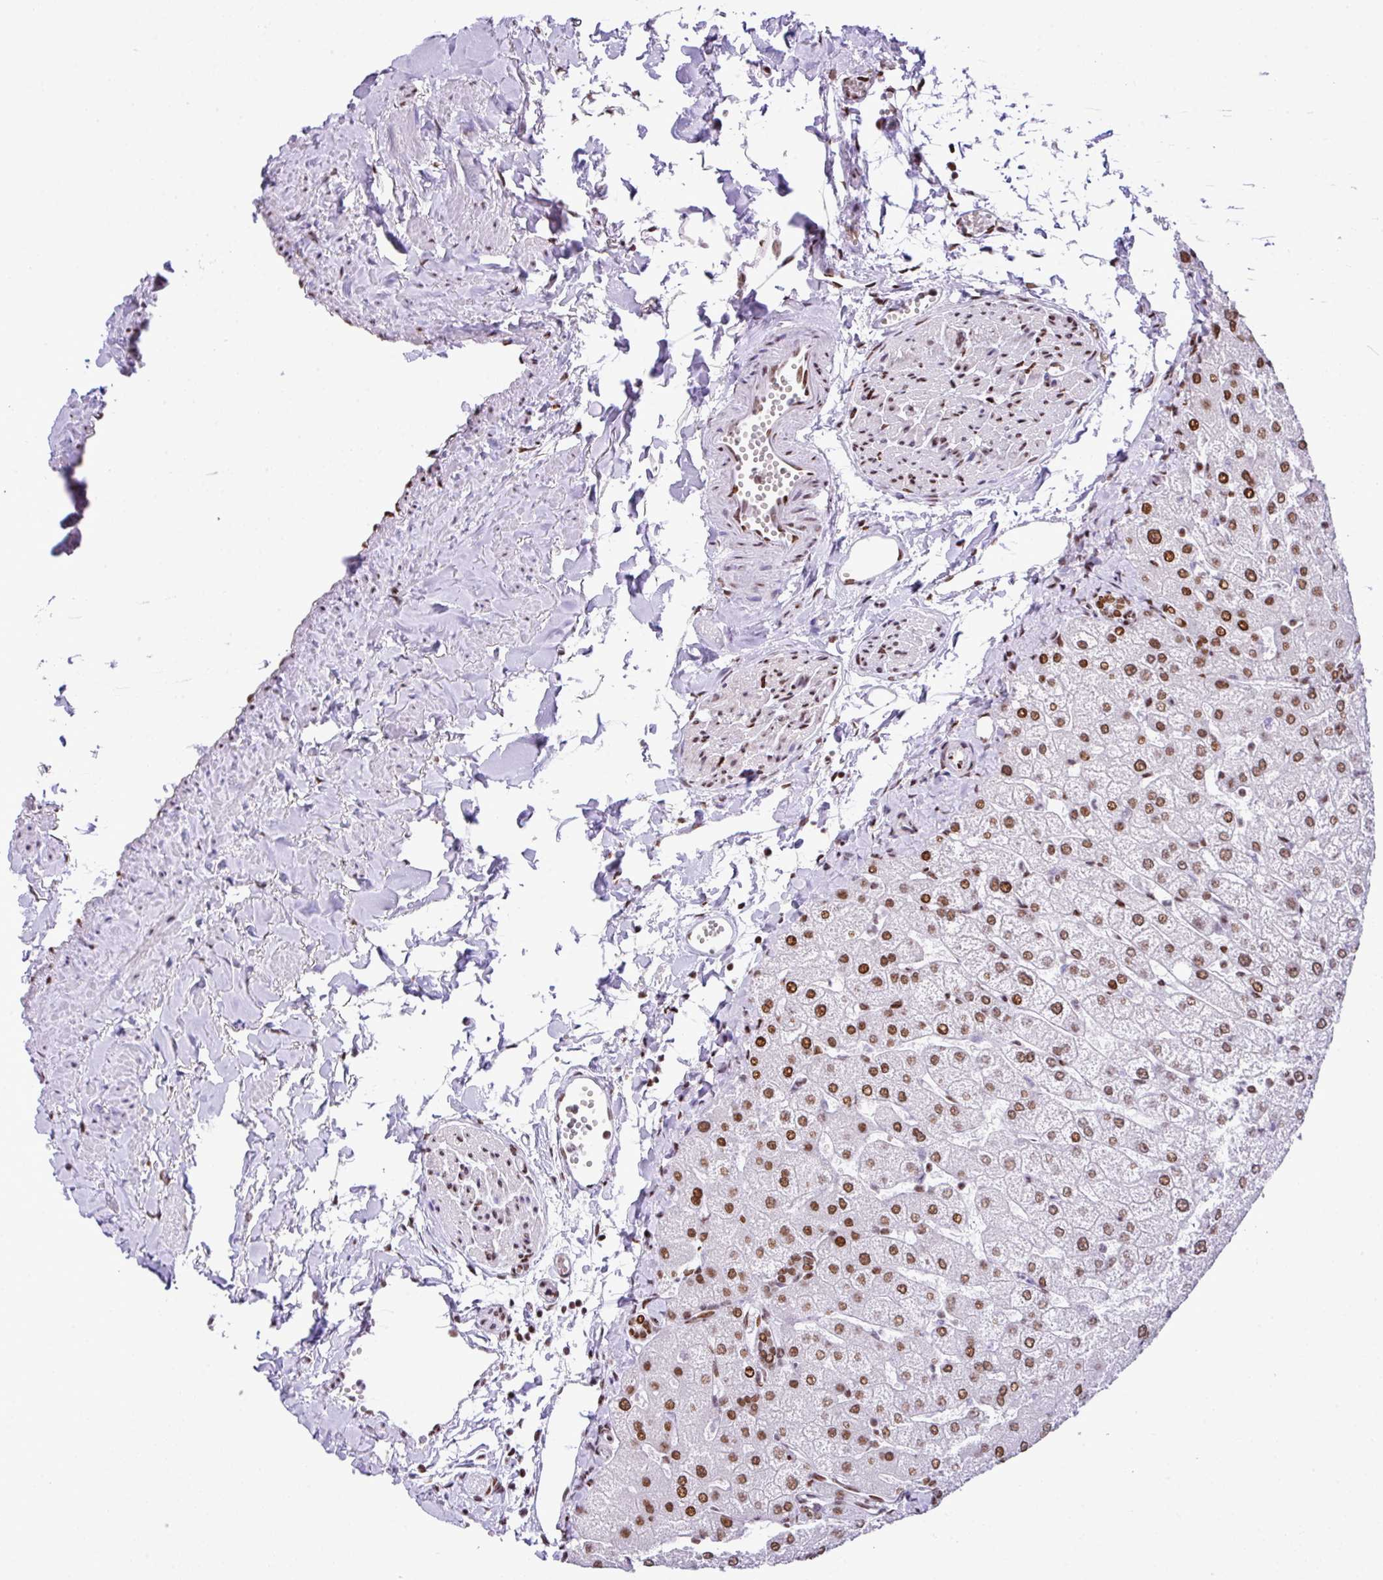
{"staining": {"intensity": "moderate", "quantity": ">75%", "location": "nuclear"}, "tissue": "liver", "cell_type": "Cholangiocytes", "image_type": "normal", "snomed": [{"axis": "morphology", "description": "Normal tissue, NOS"}, {"axis": "topography", "description": "Liver"}], "caption": "Immunohistochemical staining of normal liver exhibits moderate nuclear protein staining in about >75% of cholangiocytes.", "gene": "RARG", "patient": {"sex": "female", "age": 54}}